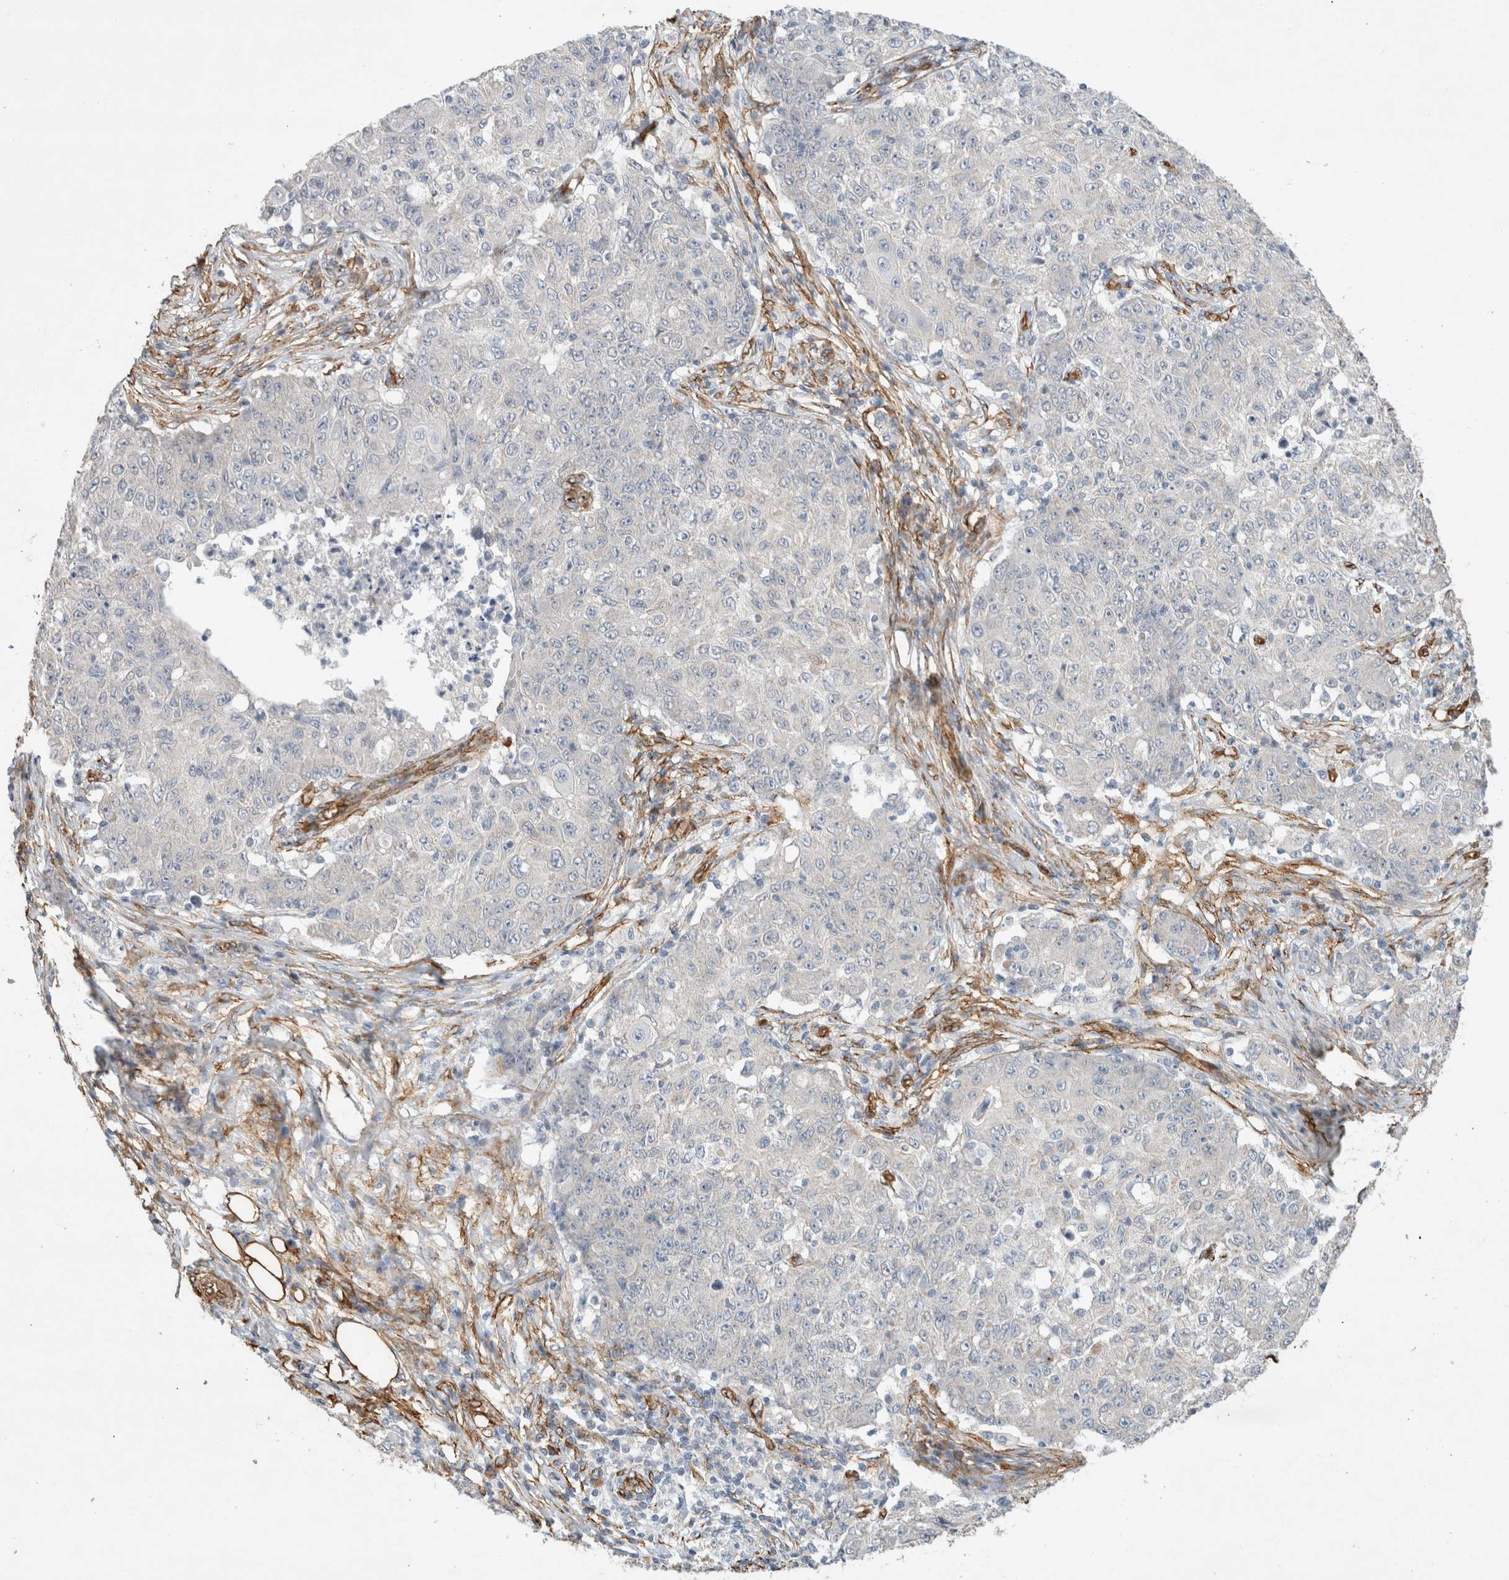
{"staining": {"intensity": "negative", "quantity": "none", "location": "none"}, "tissue": "ovarian cancer", "cell_type": "Tumor cells", "image_type": "cancer", "snomed": [{"axis": "morphology", "description": "Carcinoma, endometroid"}, {"axis": "topography", "description": "Ovary"}], "caption": "The image exhibits no significant staining in tumor cells of ovarian cancer. (Brightfield microscopy of DAB (3,3'-diaminobenzidine) immunohistochemistry at high magnification).", "gene": "JMJD4", "patient": {"sex": "female", "age": 42}}